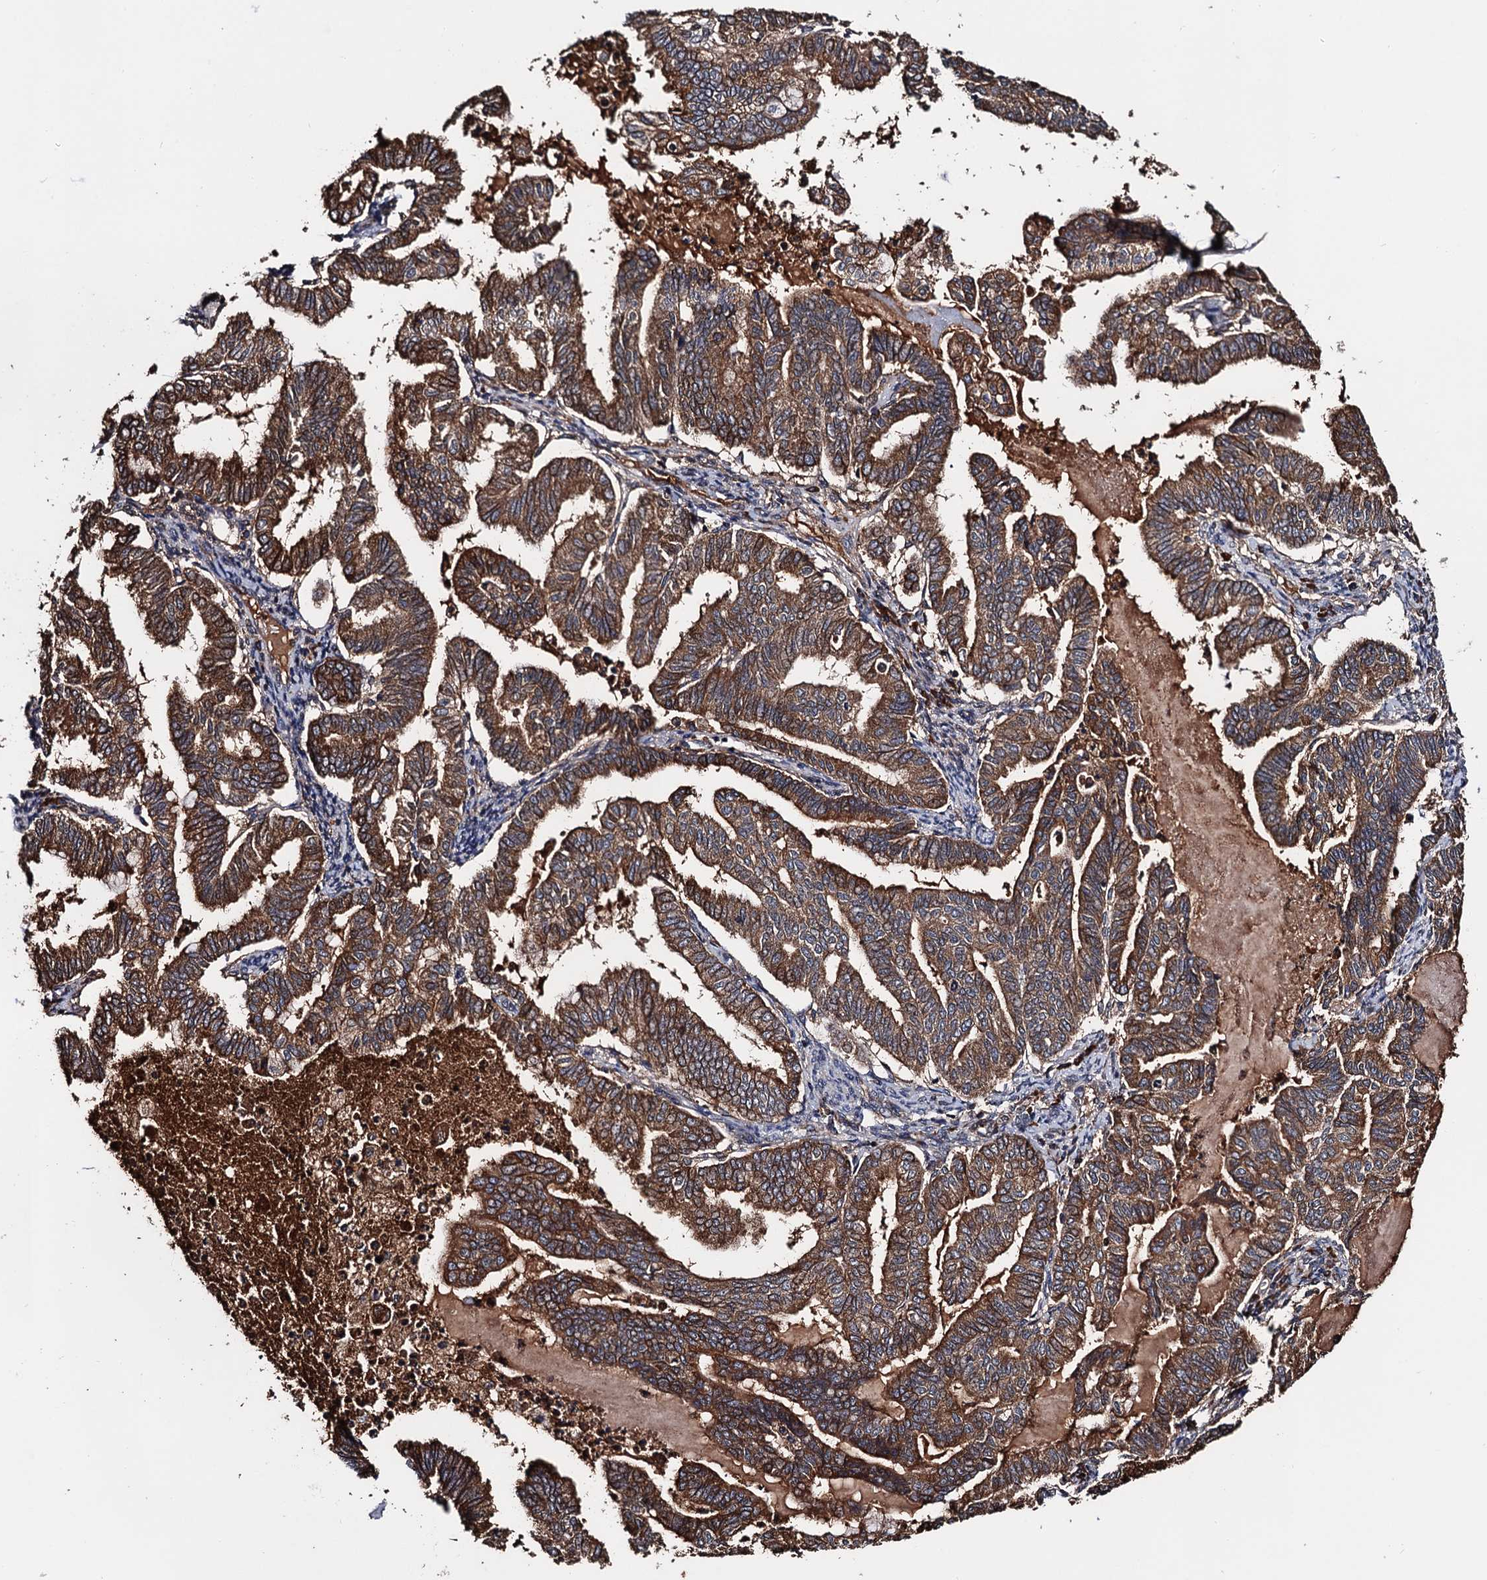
{"staining": {"intensity": "moderate", "quantity": ">75%", "location": "cytoplasmic/membranous"}, "tissue": "endometrial cancer", "cell_type": "Tumor cells", "image_type": "cancer", "snomed": [{"axis": "morphology", "description": "Adenocarcinoma, NOS"}, {"axis": "topography", "description": "Endometrium"}], "caption": "Adenocarcinoma (endometrial) stained with a brown dye displays moderate cytoplasmic/membranous positive expression in approximately >75% of tumor cells.", "gene": "RGS11", "patient": {"sex": "female", "age": 79}}